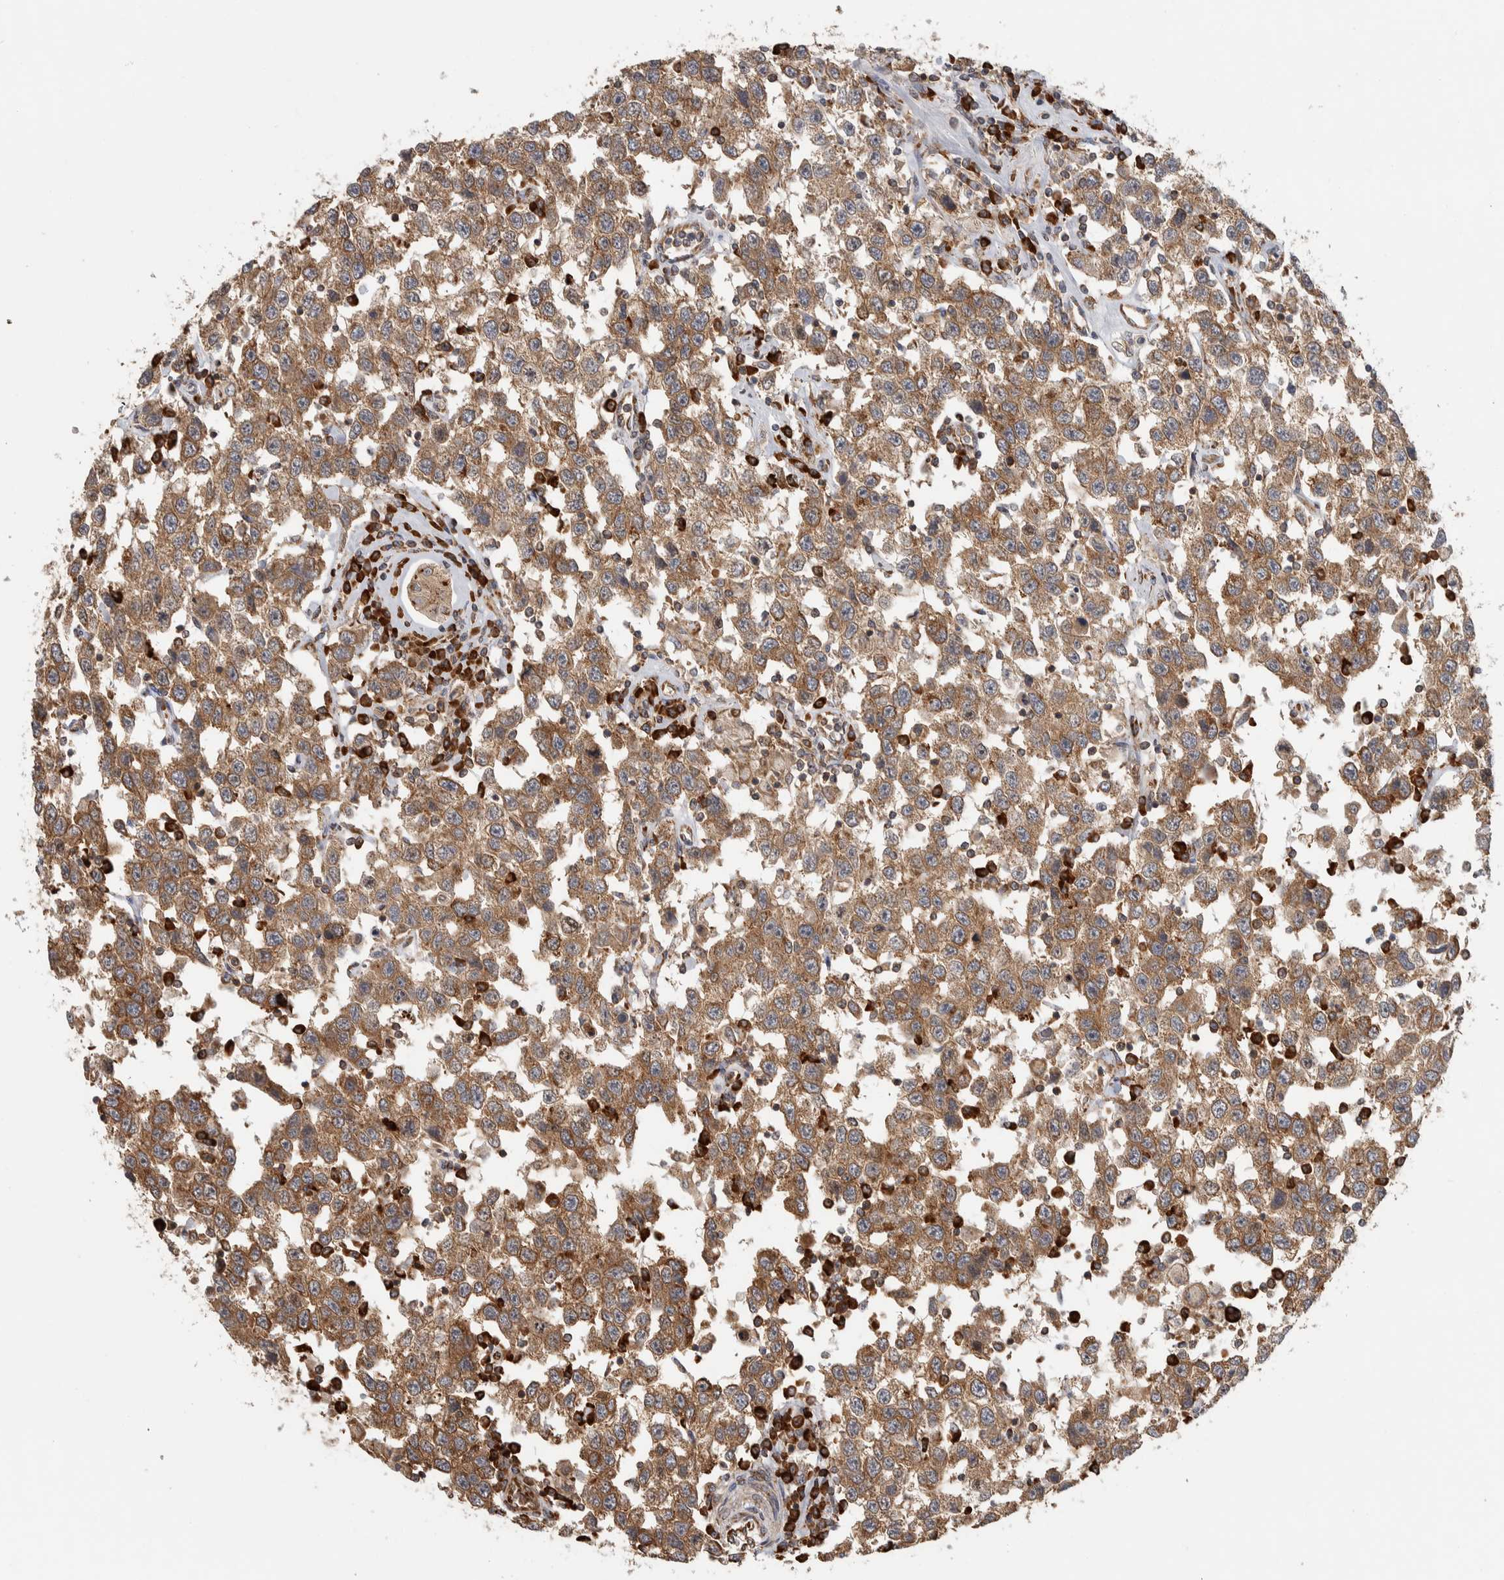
{"staining": {"intensity": "moderate", "quantity": ">75%", "location": "cytoplasmic/membranous"}, "tissue": "testis cancer", "cell_type": "Tumor cells", "image_type": "cancer", "snomed": [{"axis": "morphology", "description": "Seminoma, NOS"}, {"axis": "topography", "description": "Testis"}], "caption": "Human testis cancer stained with a brown dye displays moderate cytoplasmic/membranous positive positivity in approximately >75% of tumor cells.", "gene": "EIF3H", "patient": {"sex": "male", "age": 41}}